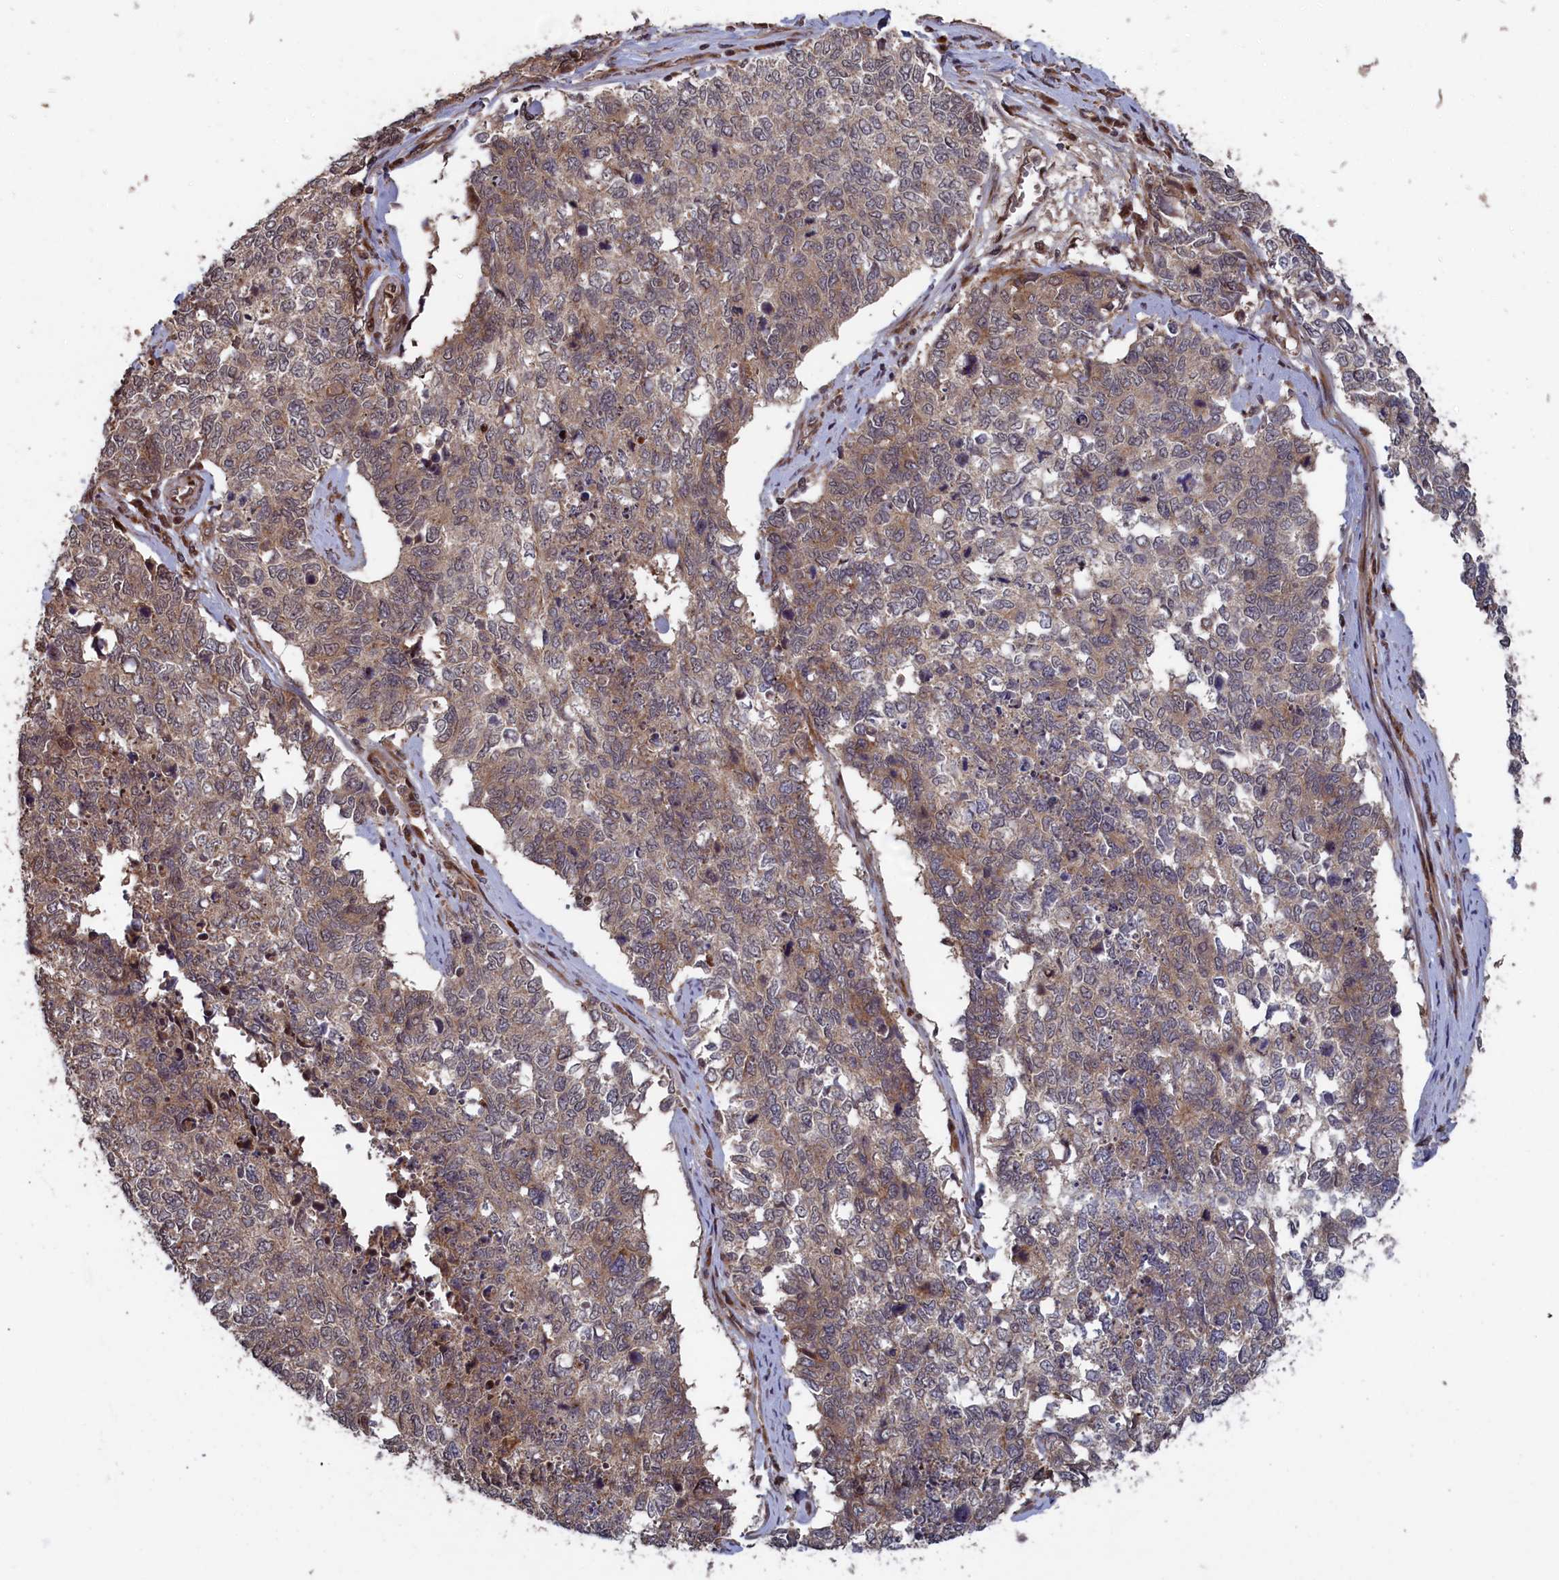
{"staining": {"intensity": "weak", "quantity": ">75%", "location": "cytoplasmic/membranous"}, "tissue": "cervical cancer", "cell_type": "Tumor cells", "image_type": "cancer", "snomed": [{"axis": "morphology", "description": "Squamous cell carcinoma, NOS"}, {"axis": "topography", "description": "Cervix"}], "caption": "Immunohistochemical staining of human cervical cancer (squamous cell carcinoma) displays weak cytoplasmic/membranous protein positivity in about >75% of tumor cells. The staining was performed using DAB (3,3'-diaminobenzidine) to visualize the protein expression in brown, while the nuclei were stained in blue with hematoxylin (Magnification: 20x).", "gene": "LSG1", "patient": {"sex": "female", "age": 63}}